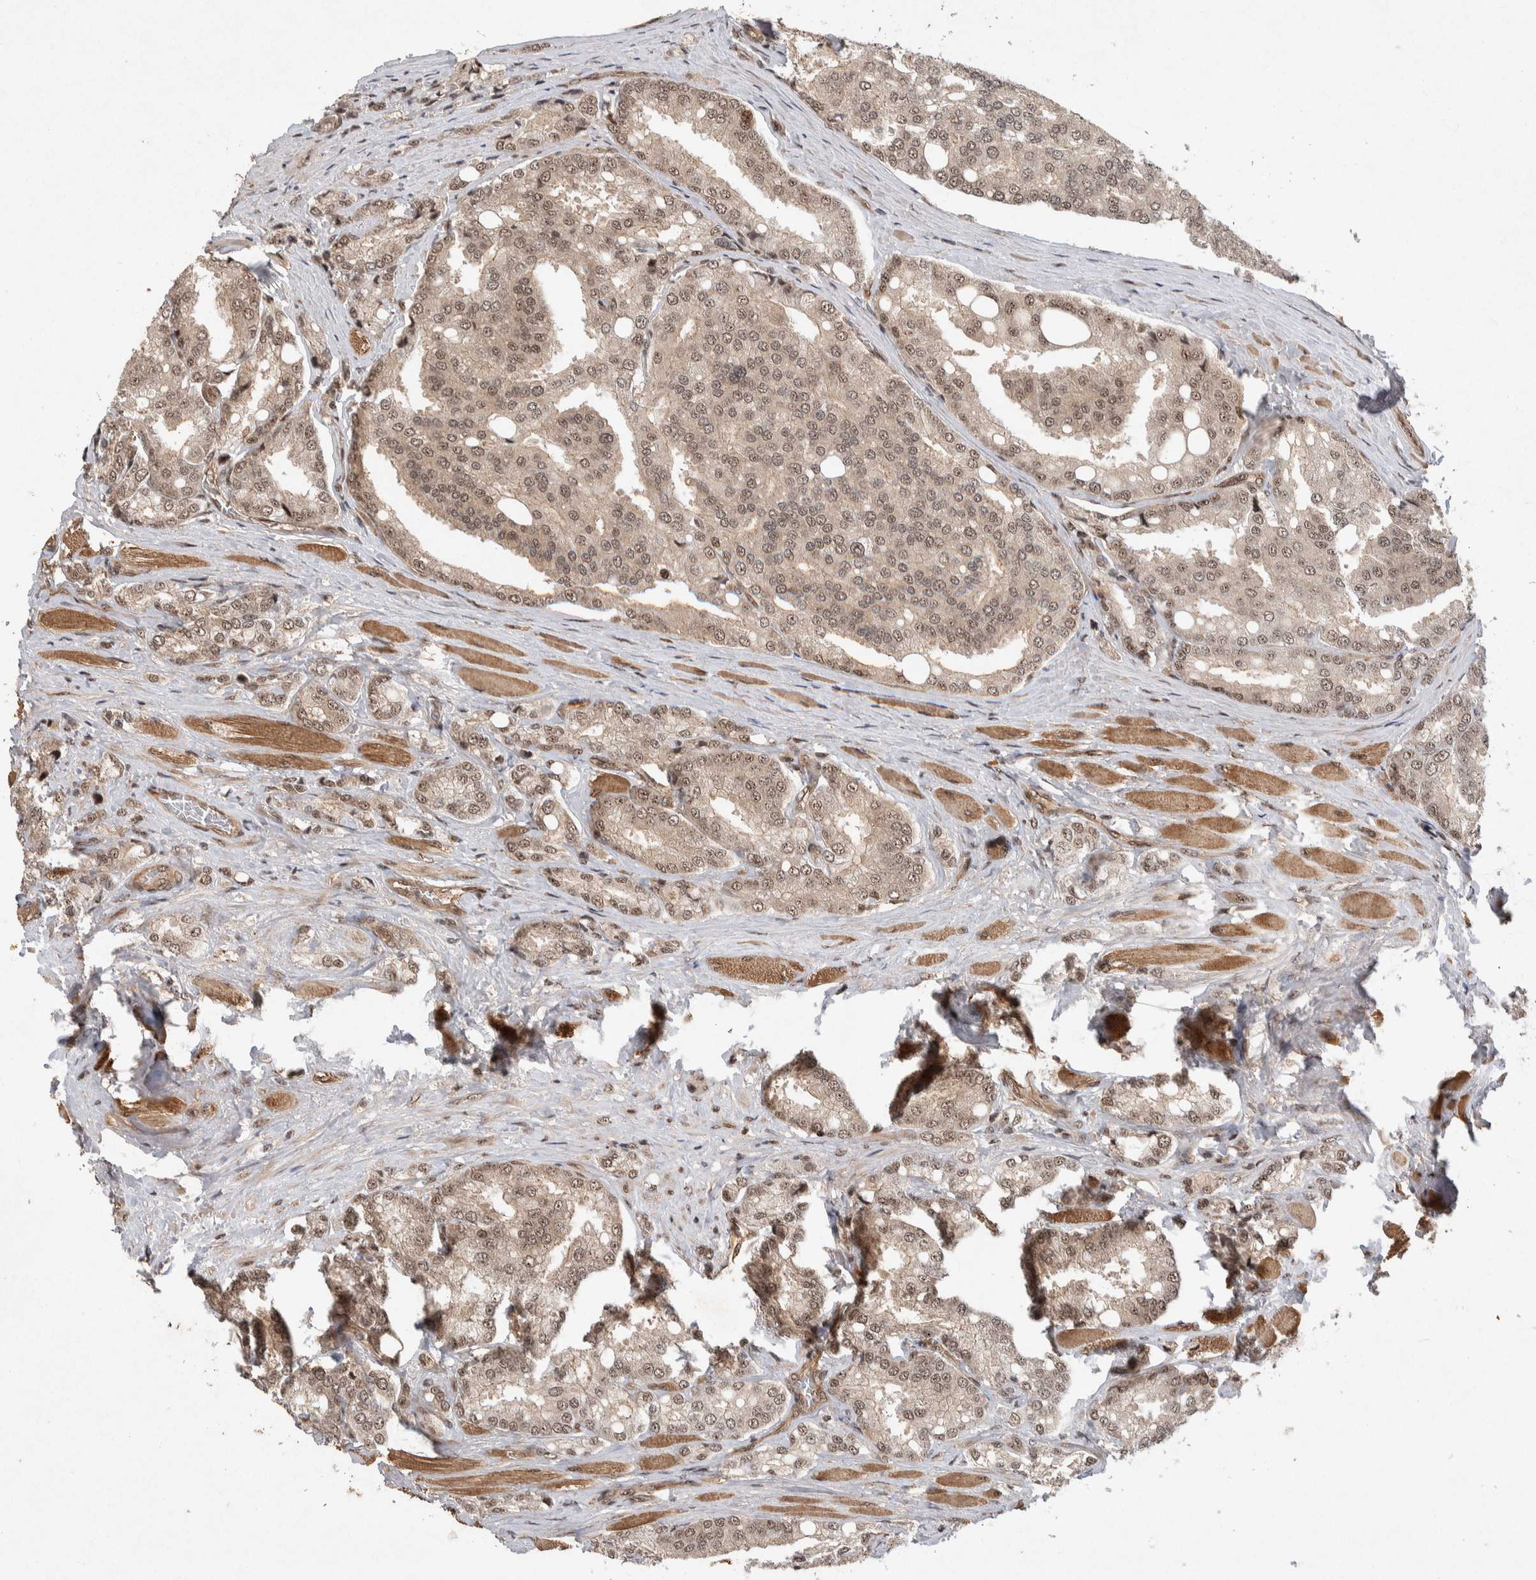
{"staining": {"intensity": "weak", "quantity": ">75%", "location": "nuclear"}, "tissue": "prostate cancer", "cell_type": "Tumor cells", "image_type": "cancer", "snomed": [{"axis": "morphology", "description": "Adenocarcinoma, High grade"}, {"axis": "topography", "description": "Prostate"}], "caption": "An immunohistochemistry (IHC) photomicrograph of neoplastic tissue is shown. Protein staining in brown labels weak nuclear positivity in high-grade adenocarcinoma (prostate) within tumor cells.", "gene": "TOR1B", "patient": {"sex": "male", "age": 50}}